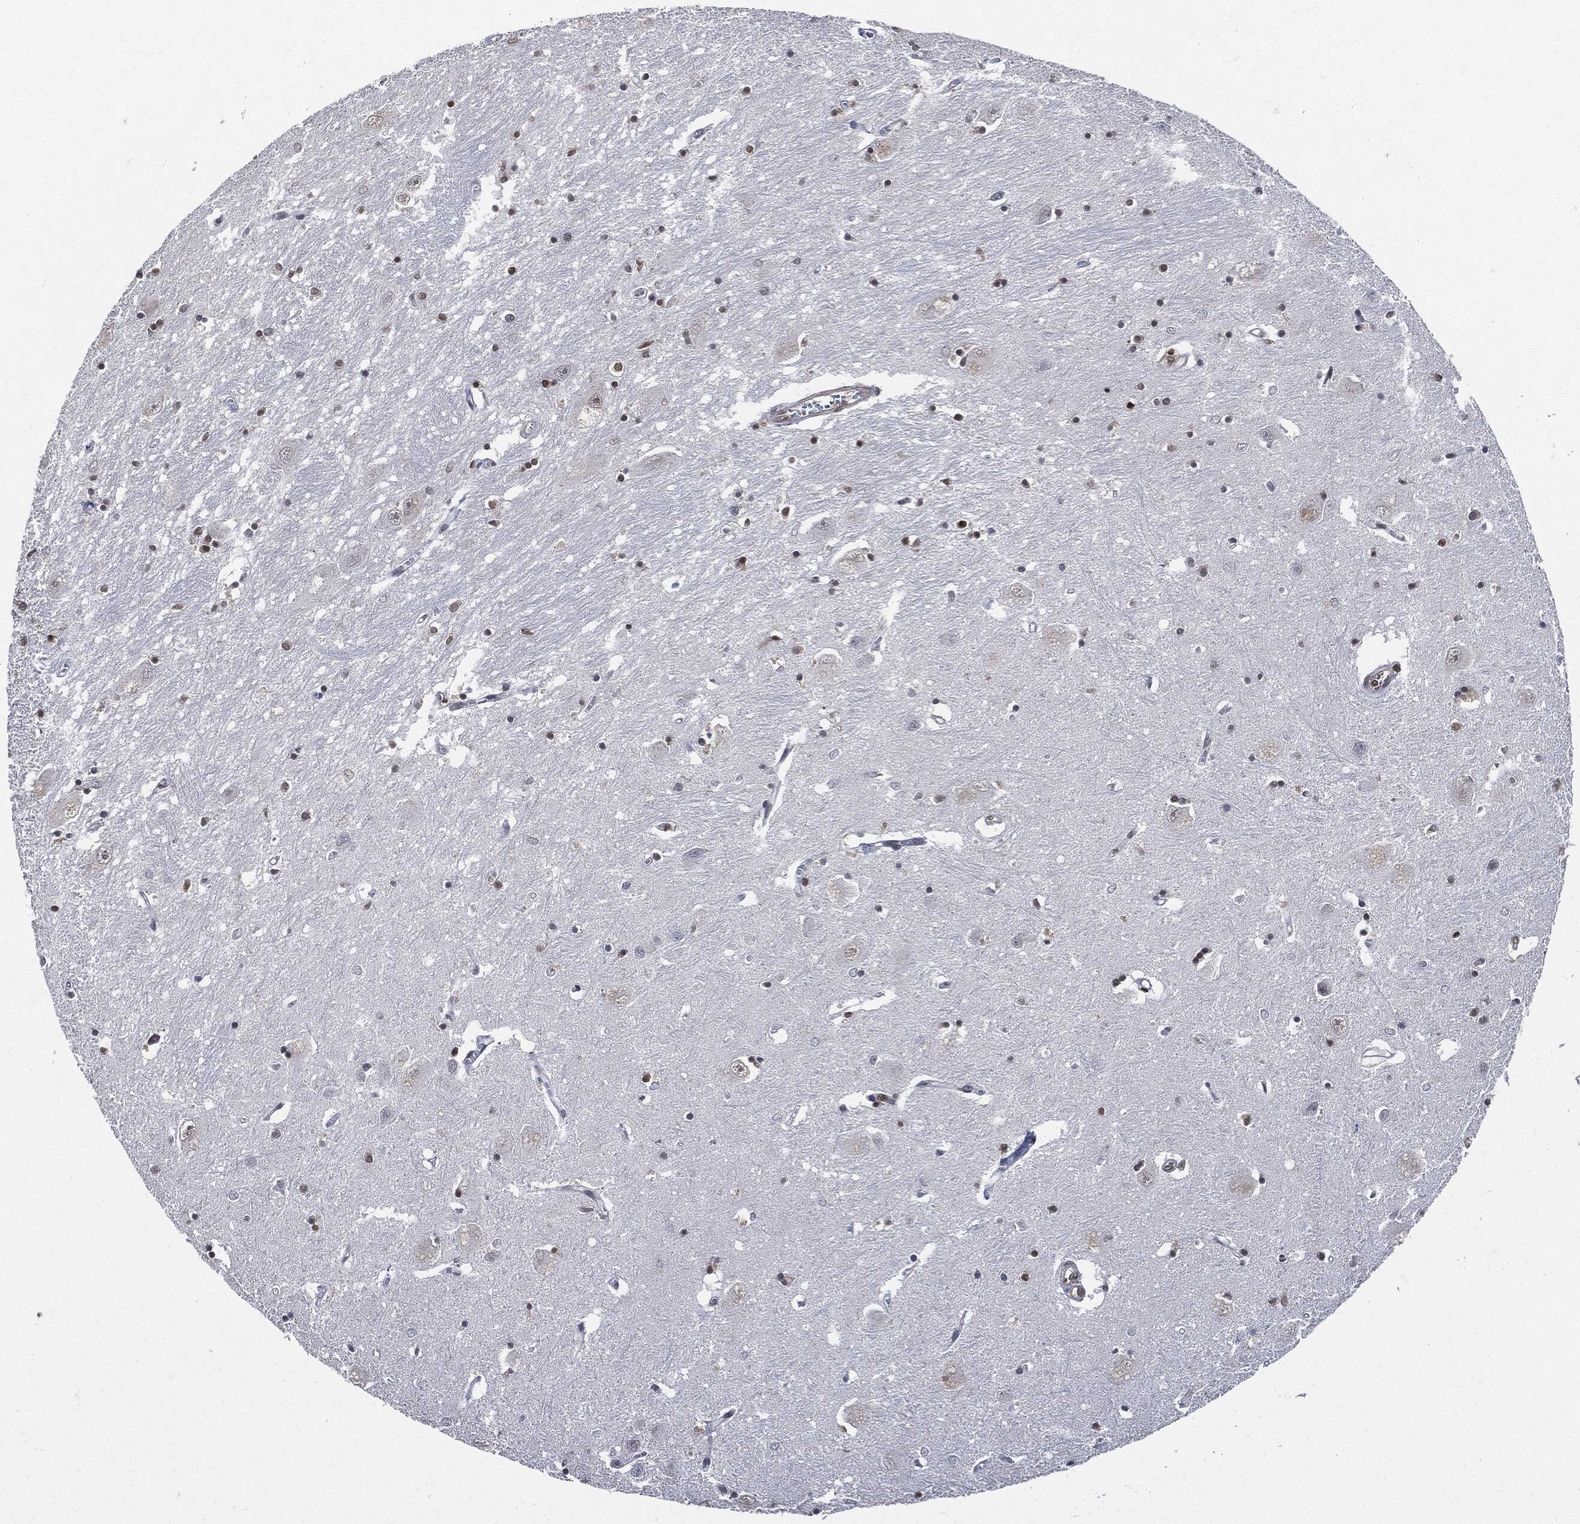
{"staining": {"intensity": "moderate", "quantity": "<25%", "location": "nuclear"}, "tissue": "caudate", "cell_type": "Glial cells", "image_type": "normal", "snomed": [{"axis": "morphology", "description": "Normal tissue, NOS"}, {"axis": "topography", "description": "Lateral ventricle wall"}], "caption": "Protein staining displays moderate nuclear positivity in about <25% of glial cells in normal caudate.", "gene": "PCNA", "patient": {"sex": "male", "age": 54}}